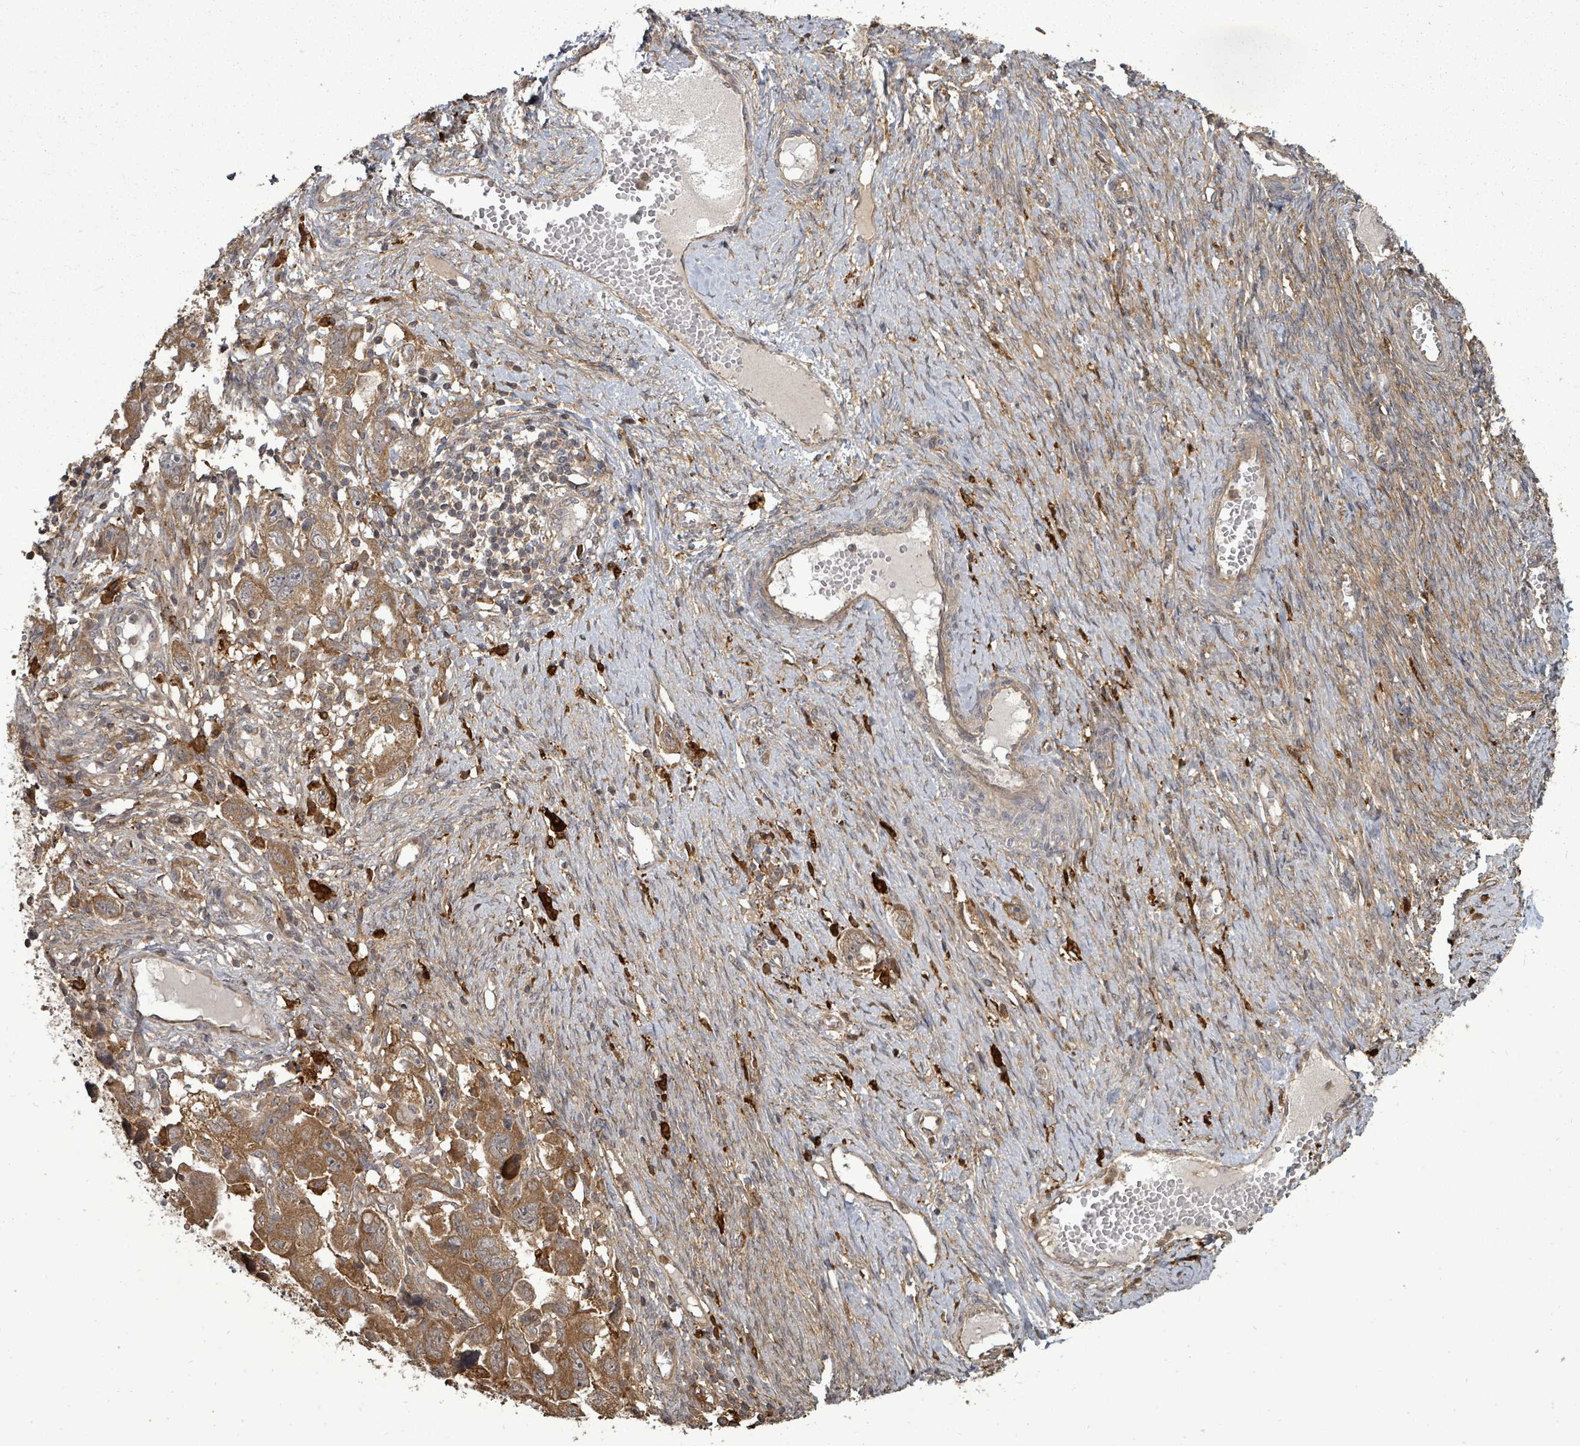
{"staining": {"intensity": "moderate", "quantity": ">75%", "location": "cytoplasmic/membranous"}, "tissue": "ovarian cancer", "cell_type": "Tumor cells", "image_type": "cancer", "snomed": [{"axis": "morphology", "description": "Carcinoma, NOS"}, {"axis": "morphology", "description": "Cystadenocarcinoma, serous, NOS"}, {"axis": "topography", "description": "Ovary"}], "caption": "Protein expression analysis of ovarian cancer (serous cystadenocarcinoma) displays moderate cytoplasmic/membranous staining in approximately >75% of tumor cells.", "gene": "EIF3C", "patient": {"sex": "female", "age": 69}}